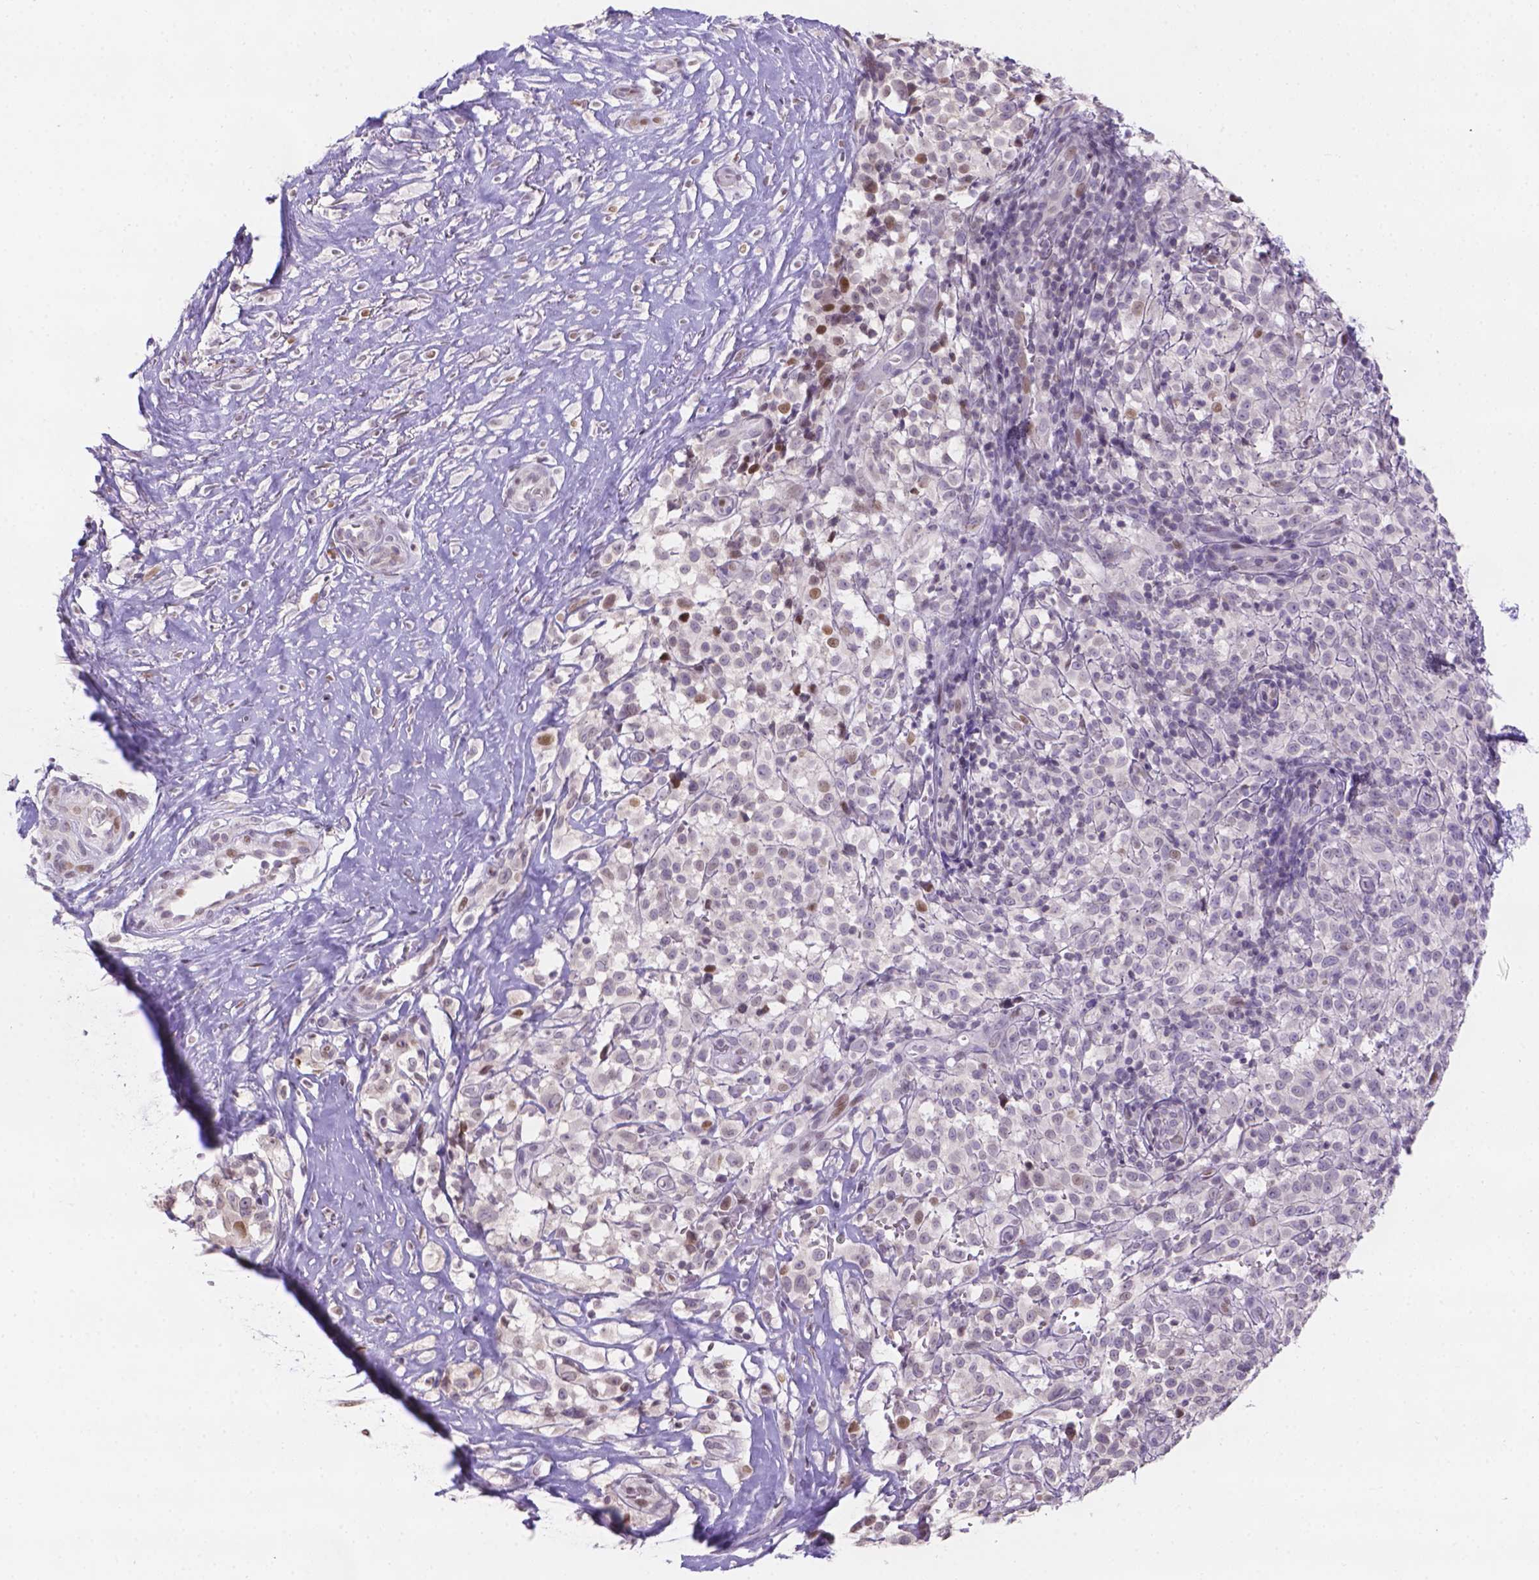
{"staining": {"intensity": "moderate", "quantity": "<25%", "location": "nuclear"}, "tissue": "melanoma", "cell_type": "Tumor cells", "image_type": "cancer", "snomed": [{"axis": "morphology", "description": "Malignant melanoma, NOS"}, {"axis": "topography", "description": "Skin"}], "caption": "A photomicrograph of human melanoma stained for a protein displays moderate nuclear brown staining in tumor cells.", "gene": "DMWD", "patient": {"sex": "male", "age": 85}}